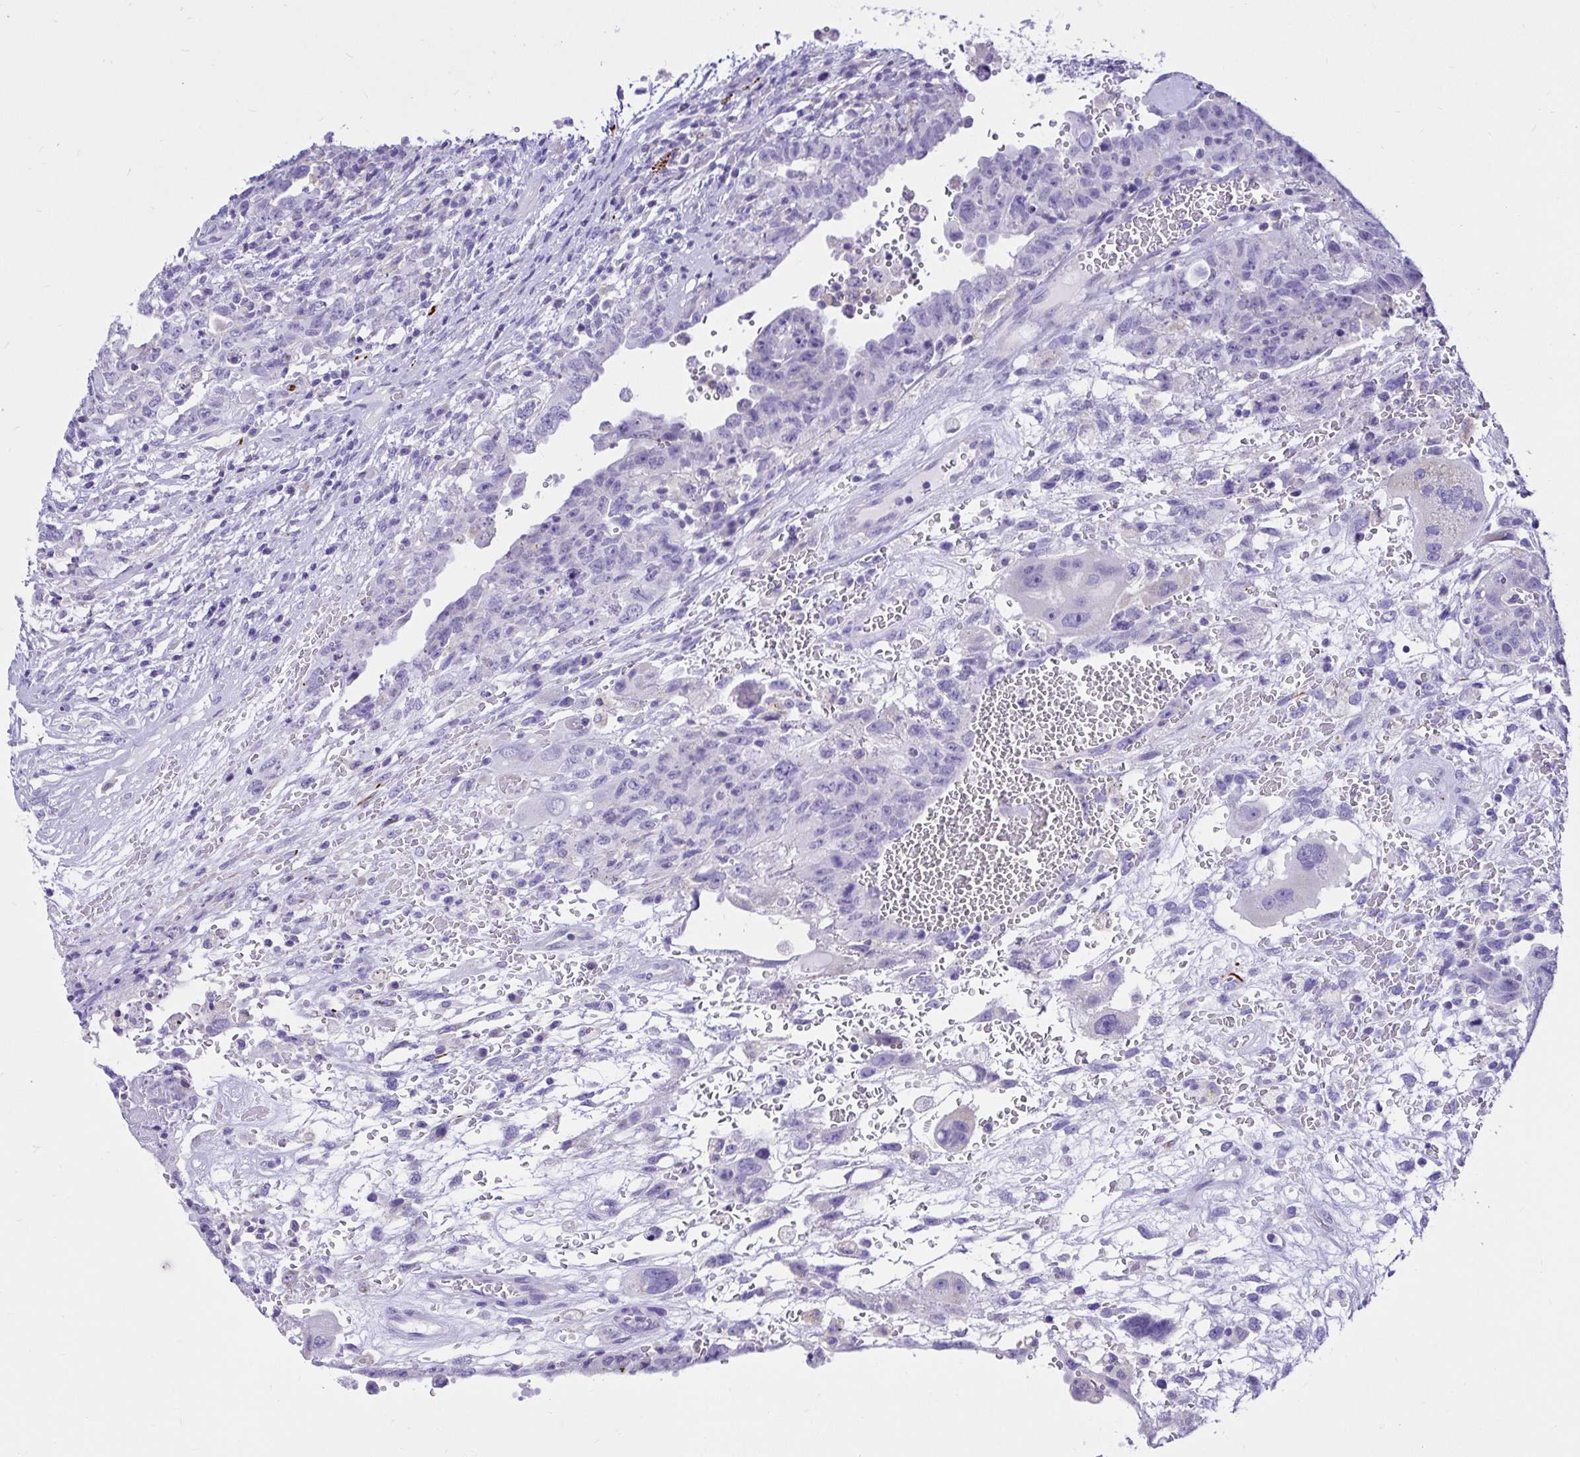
{"staining": {"intensity": "negative", "quantity": "none", "location": "none"}, "tissue": "testis cancer", "cell_type": "Tumor cells", "image_type": "cancer", "snomed": [{"axis": "morphology", "description": "Carcinoma, Embryonal, NOS"}, {"axis": "topography", "description": "Testis"}], "caption": "An immunohistochemistry (IHC) micrograph of testis embryonal carcinoma is shown. There is no staining in tumor cells of testis embryonal carcinoma.", "gene": "BACE2", "patient": {"sex": "male", "age": 26}}